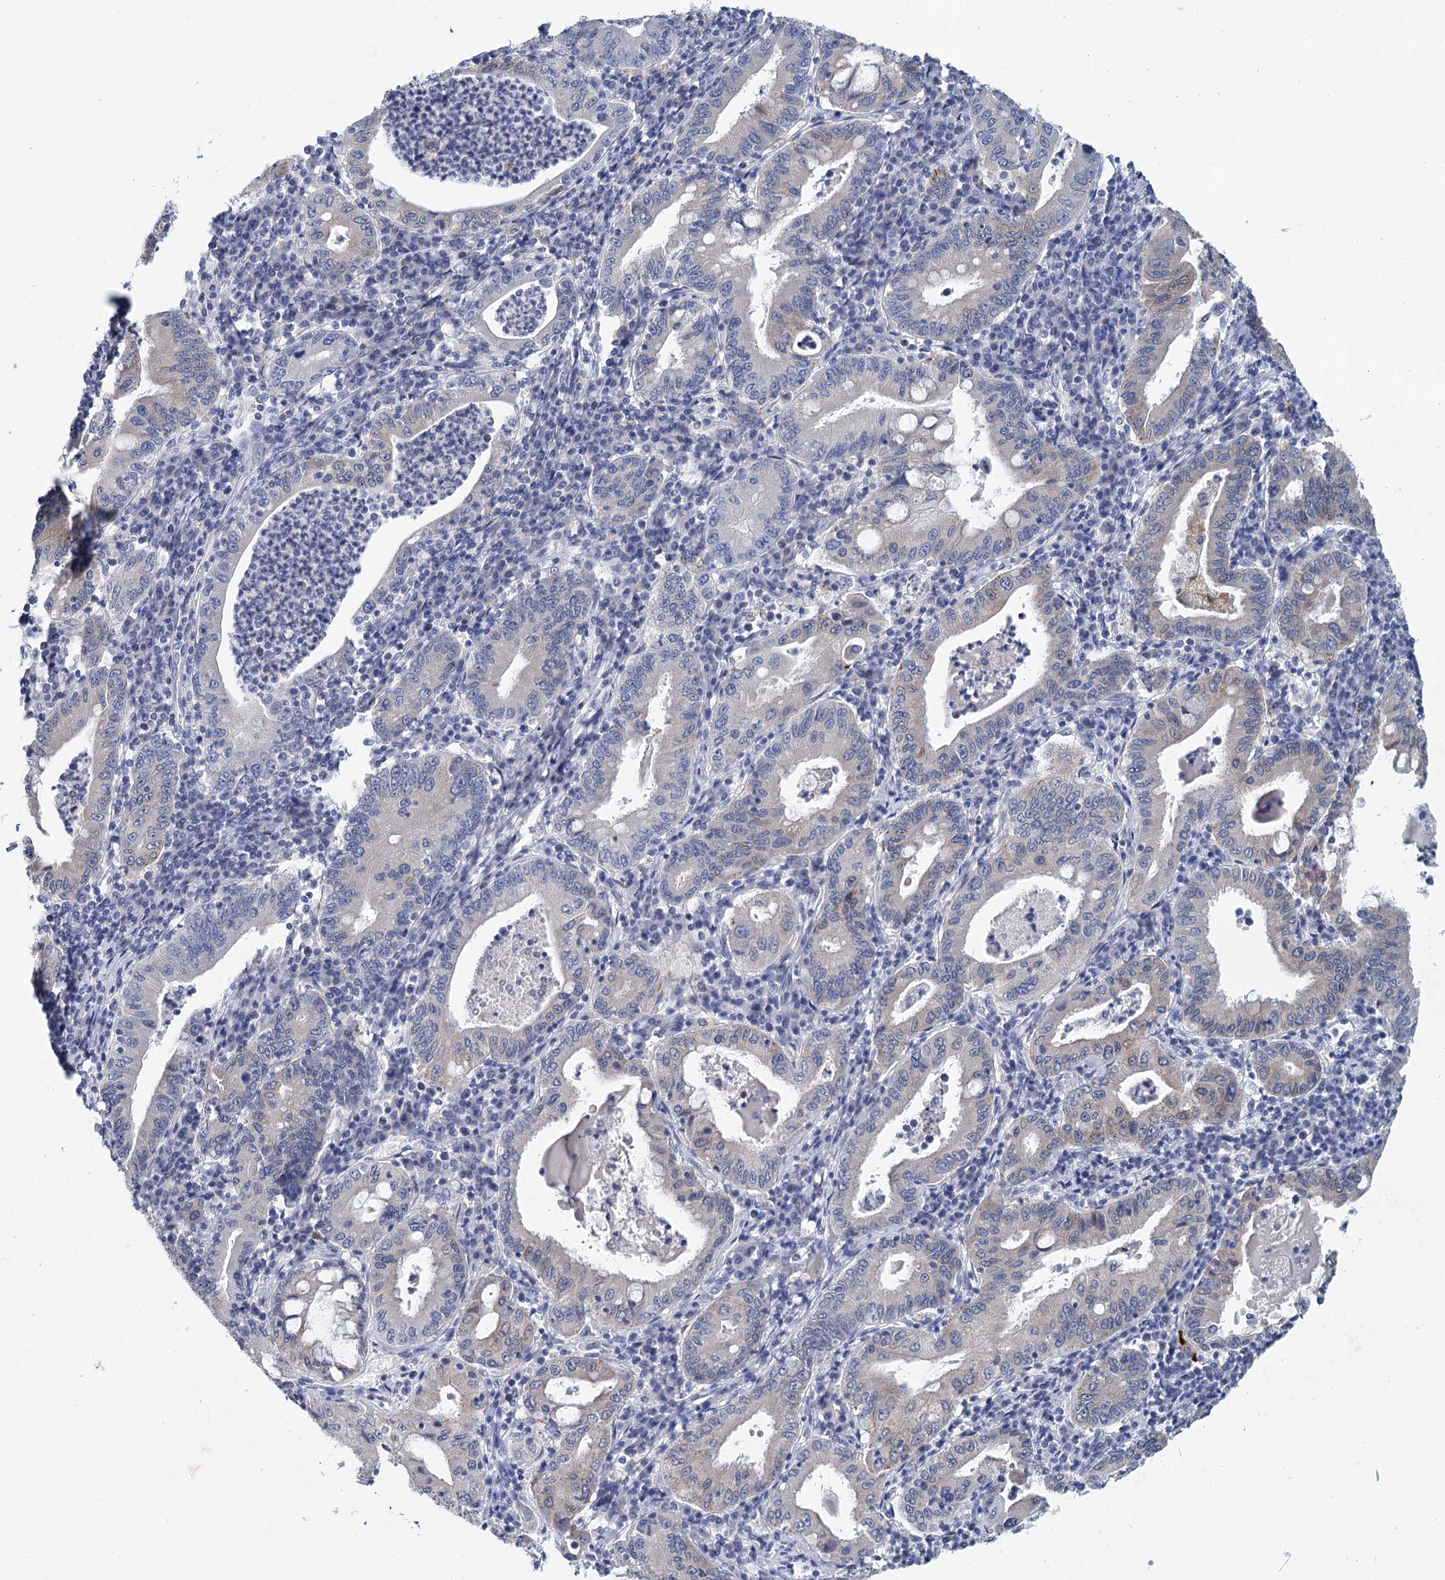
{"staining": {"intensity": "weak", "quantity": "<25%", "location": "cytoplasmic/membranous"}, "tissue": "stomach cancer", "cell_type": "Tumor cells", "image_type": "cancer", "snomed": [{"axis": "morphology", "description": "Normal tissue, NOS"}, {"axis": "morphology", "description": "Adenocarcinoma, NOS"}, {"axis": "topography", "description": "Esophagus"}, {"axis": "topography", "description": "Stomach, upper"}, {"axis": "topography", "description": "Peripheral nerve tissue"}], "caption": "A histopathology image of human stomach cancer (adenocarcinoma) is negative for staining in tumor cells.", "gene": "METTL7B", "patient": {"sex": "male", "age": 62}}